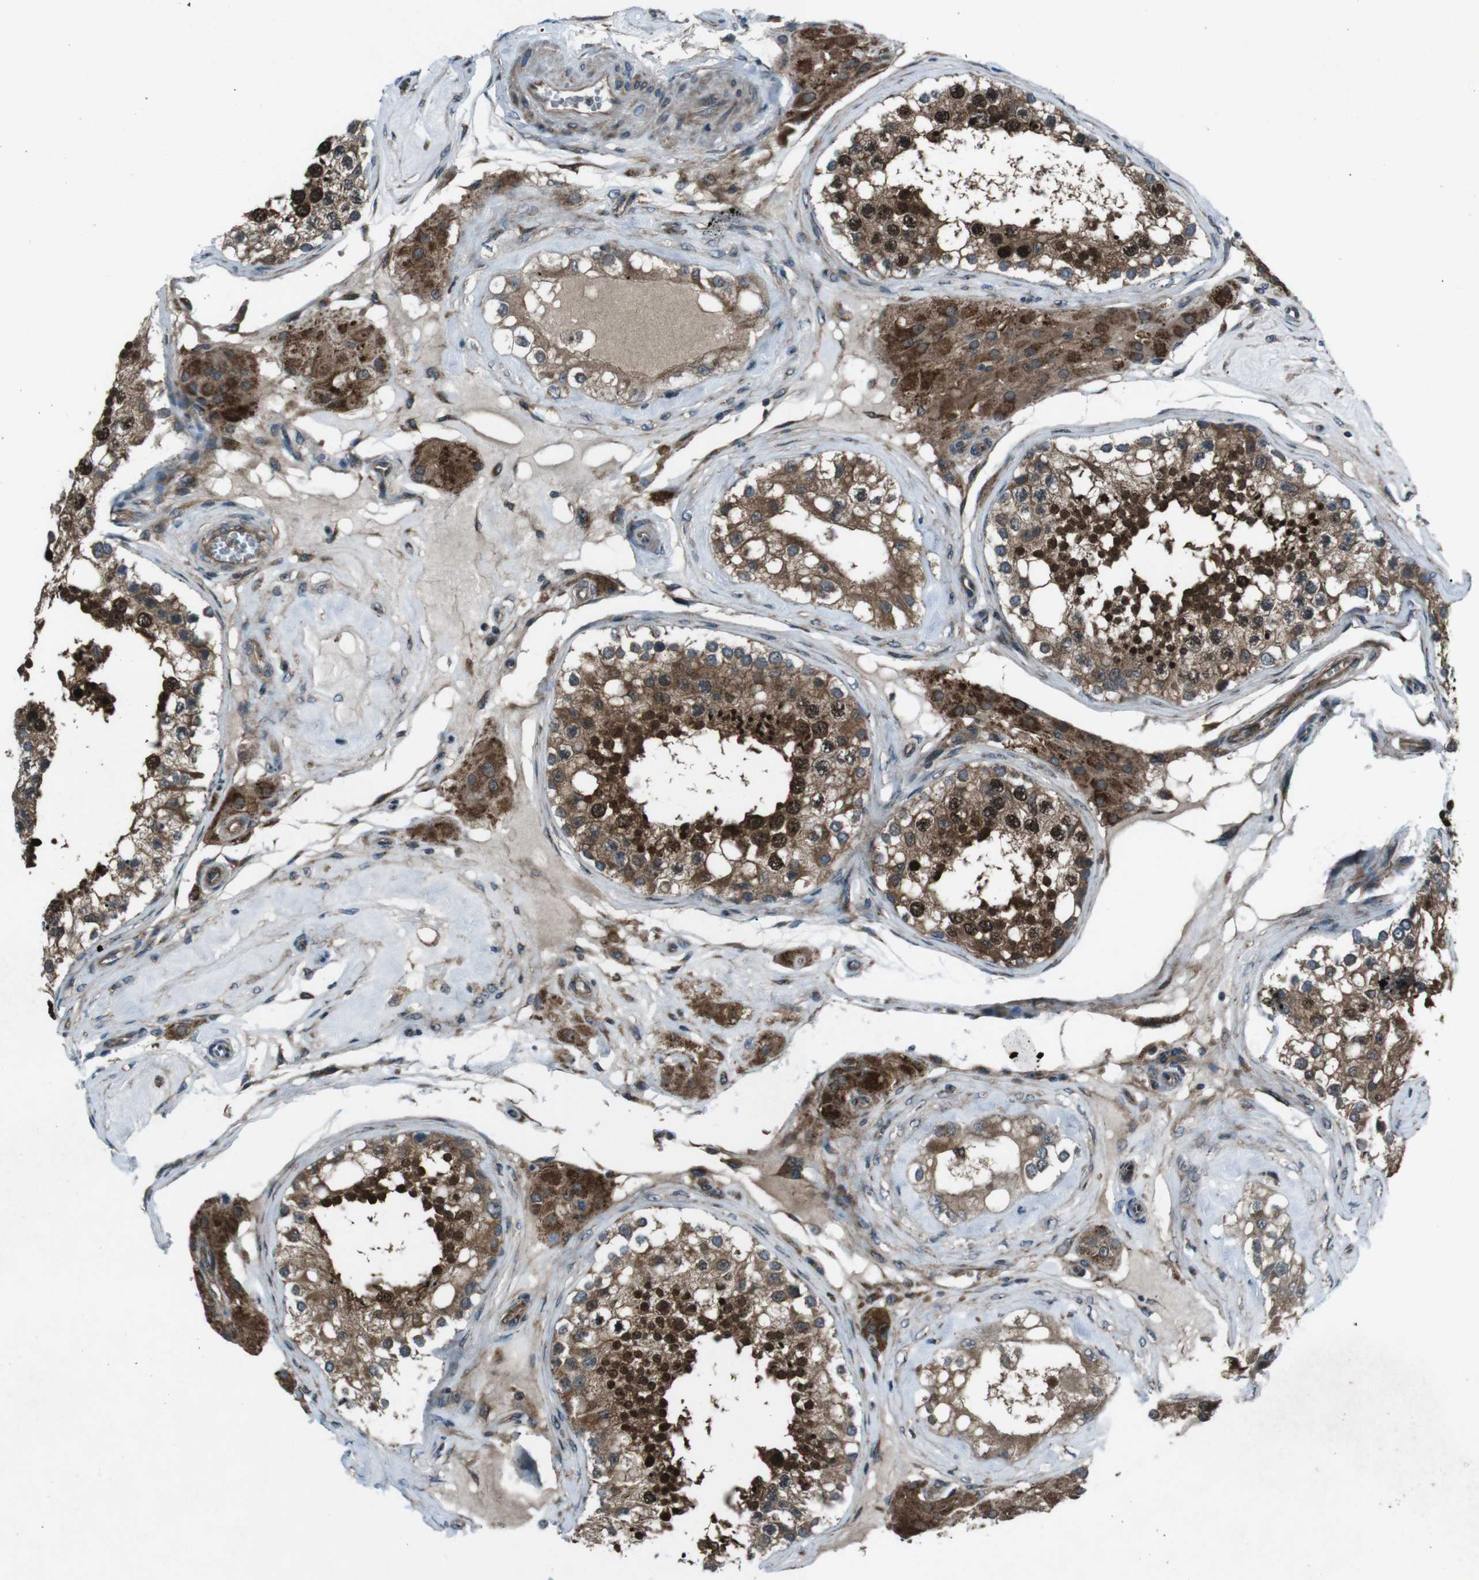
{"staining": {"intensity": "strong", "quantity": ">75%", "location": "cytoplasmic/membranous,nuclear"}, "tissue": "testis", "cell_type": "Cells in seminiferous ducts", "image_type": "normal", "snomed": [{"axis": "morphology", "description": "Normal tissue, NOS"}, {"axis": "topography", "description": "Testis"}], "caption": "This image reveals immunohistochemistry (IHC) staining of normal testis, with high strong cytoplasmic/membranous,nuclear positivity in approximately >75% of cells in seminiferous ducts.", "gene": "SLC27A4", "patient": {"sex": "male", "age": 68}}